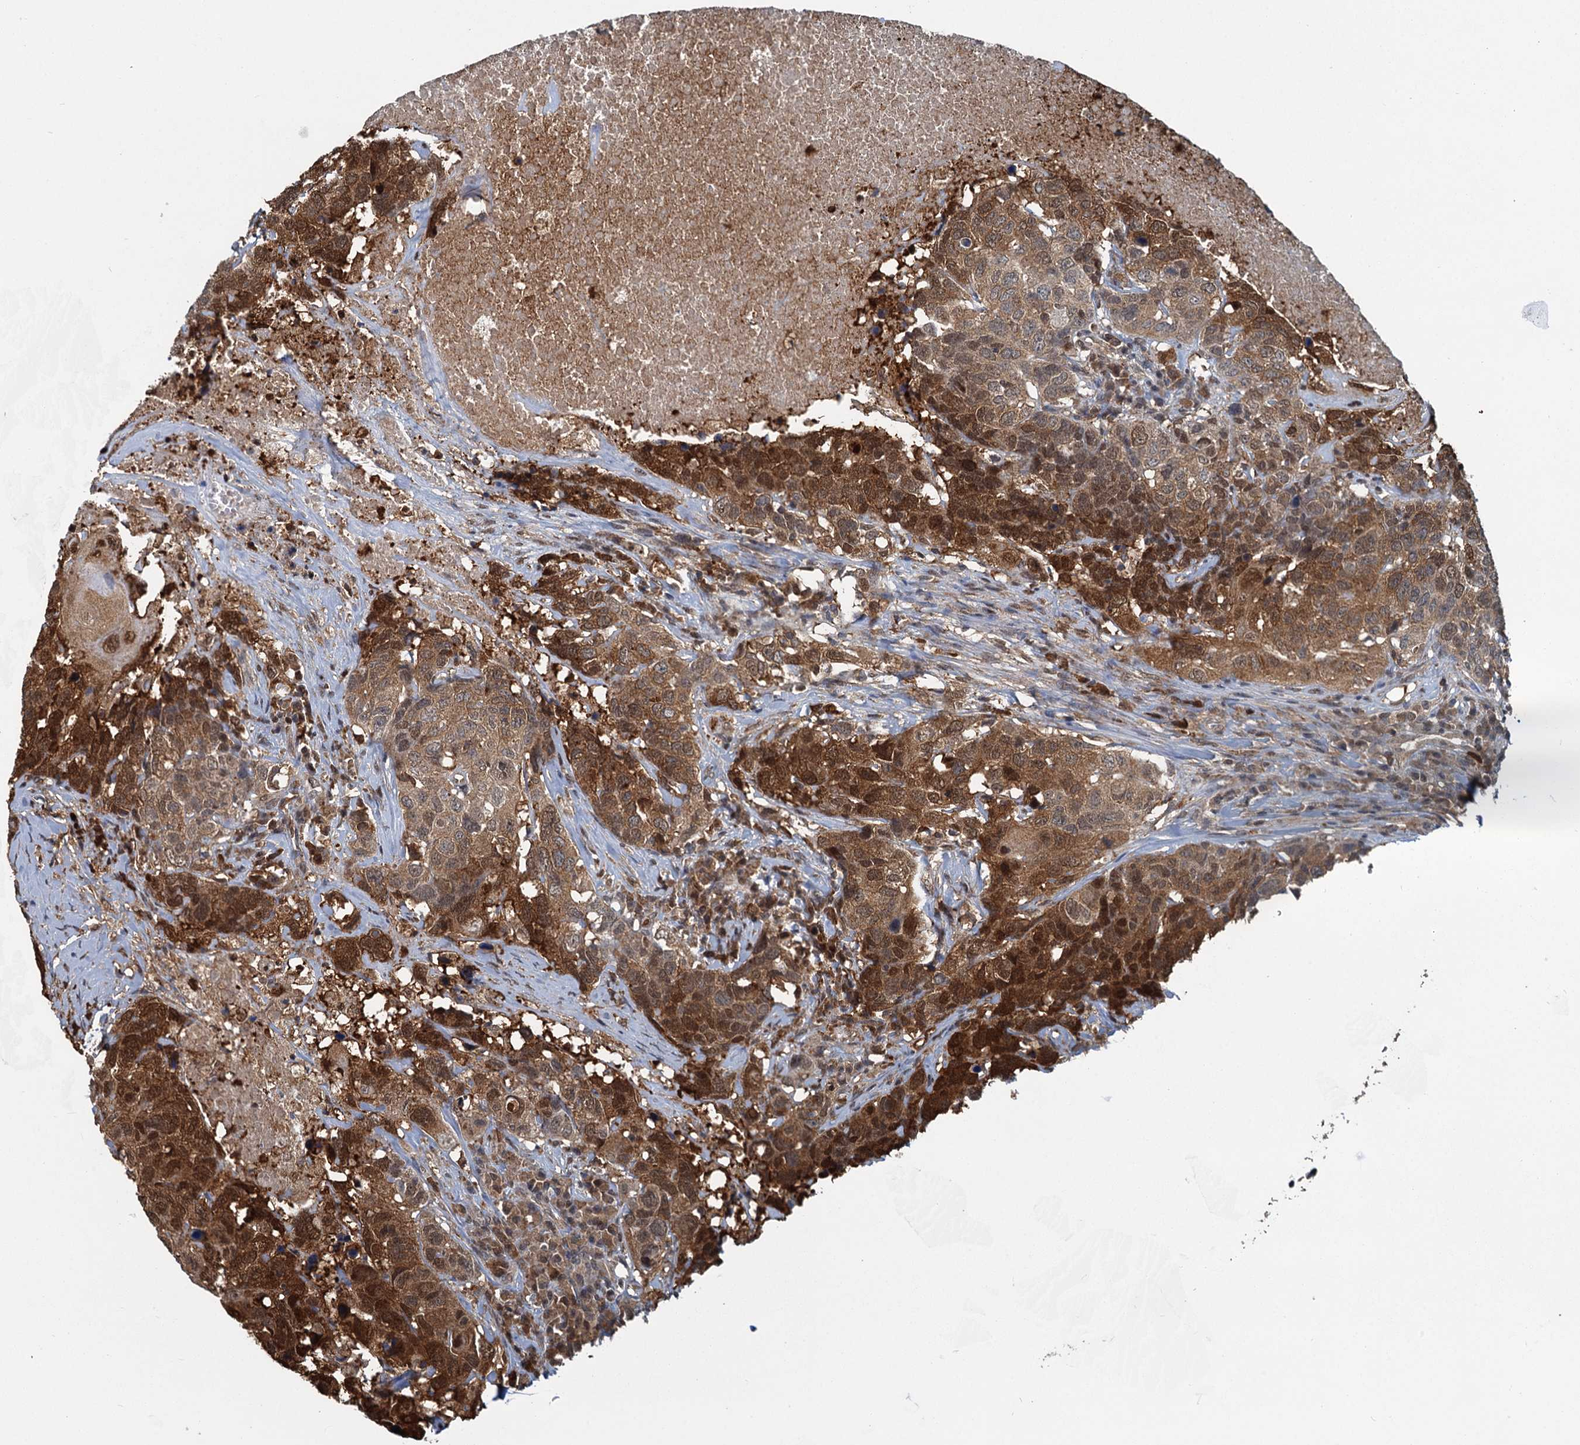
{"staining": {"intensity": "strong", "quantity": ">75%", "location": "cytoplasmic/membranous,nuclear"}, "tissue": "head and neck cancer", "cell_type": "Tumor cells", "image_type": "cancer", "snomed": [{"axis": "morphology", "description": "Squamous cell carcinoma, NOS"}, {"axis": "topography", "description": "Head-Neck"}], "caption": "Protein staining reveals strong cytoplasmic/membranous and nuclear staining in approximately >75% of tumor cells in squamous cell carcinoma (head and neck).", "gene": "GPI", "patient": {"sex": "male", "age": 66}}